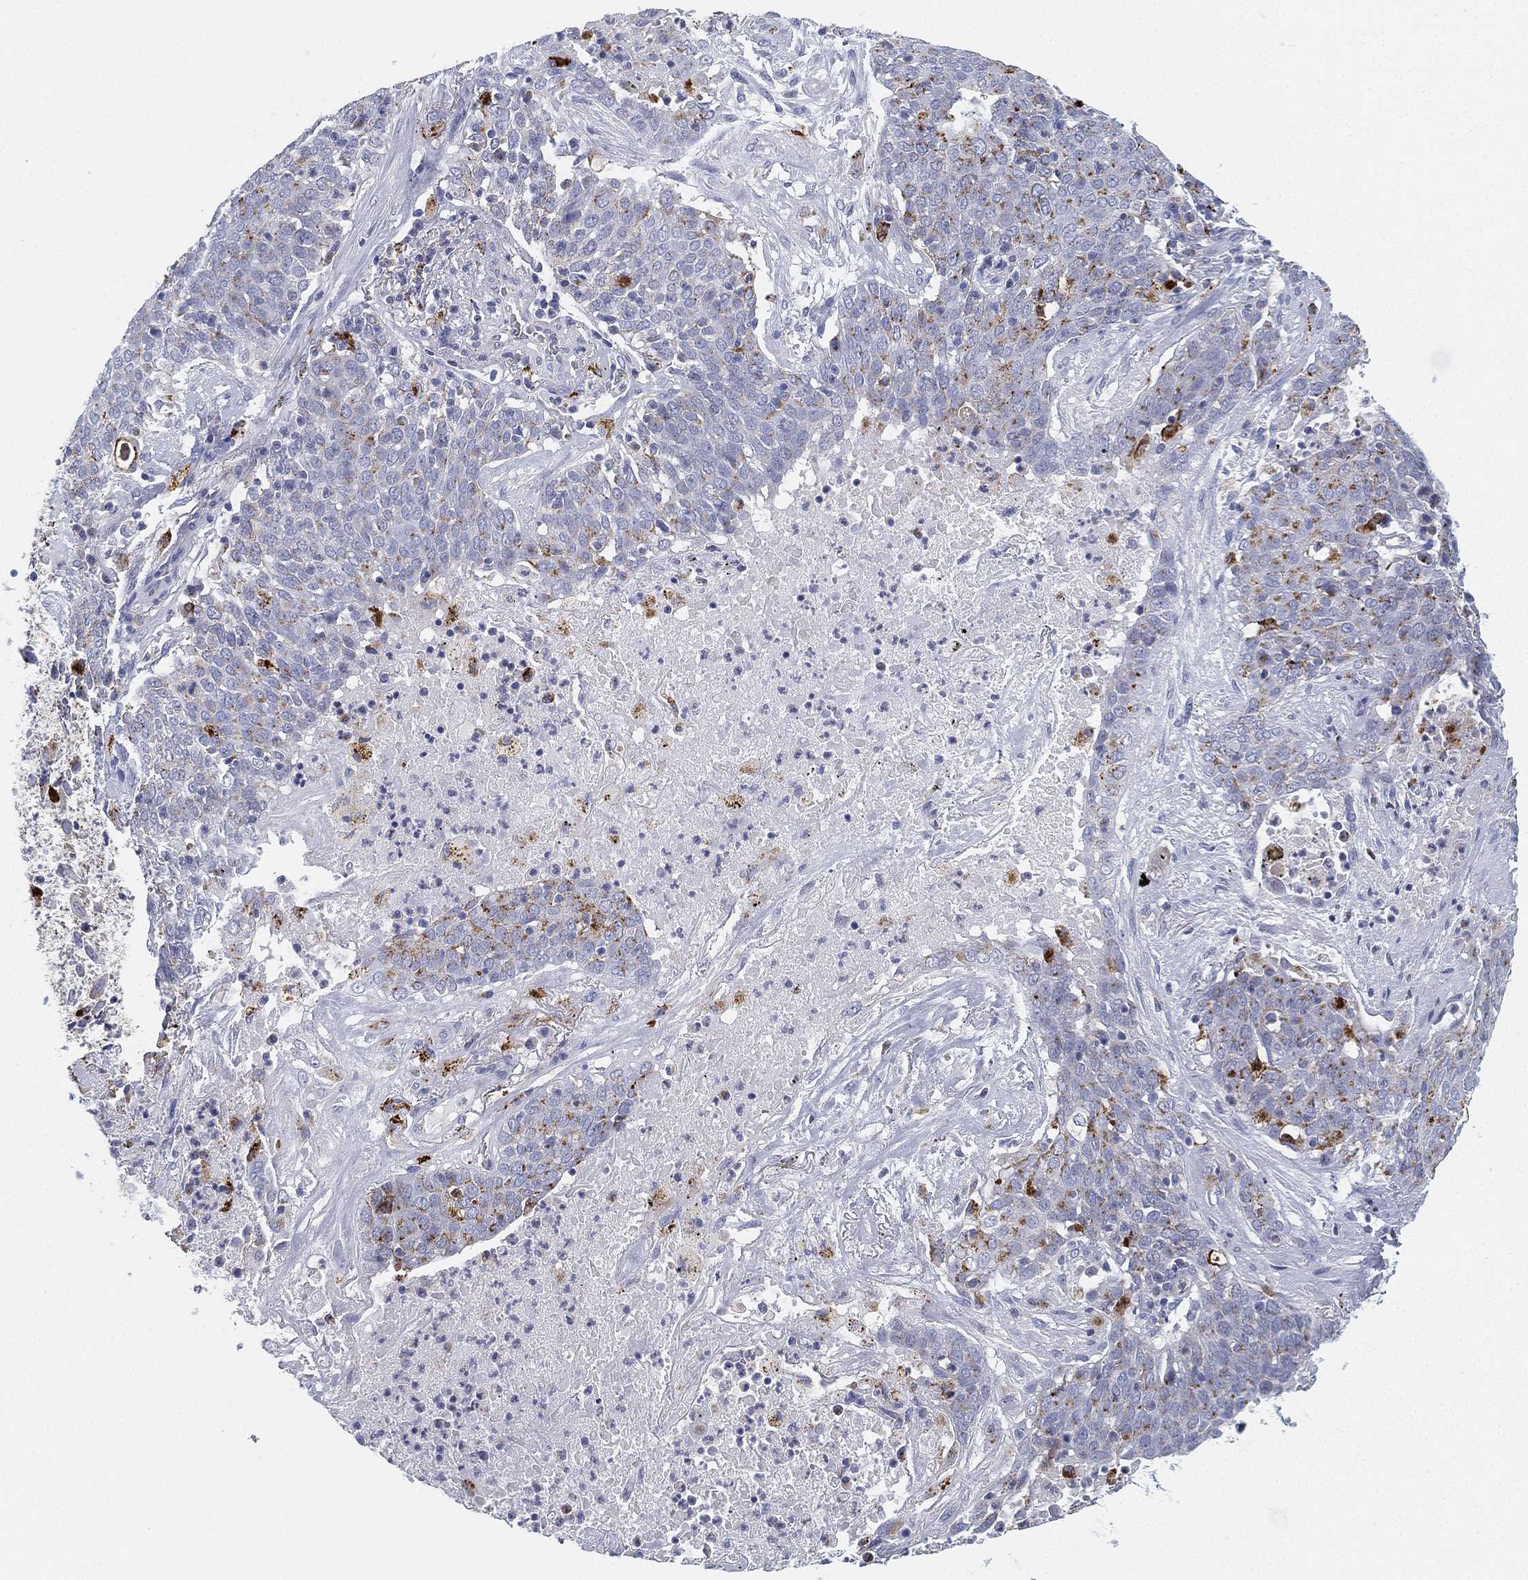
{"staining": {"intensity": "moderate", "quantity": "<25%", "location": "cytoplasmic/membranous"}, "tissue": "lung cancer", "cell_type": "Tumor cells", "image_type": "cancer", "snomed": [{"axis": "morphology", "description": "Squamous cell carcinoma, NOS"}, {"axis": "topography", "description": "Lung"}], "caption": "A micrograph of squamous cell carcinoma (lung) stained for a protein displays moderate cytoplasmic/membranous brown staining in tumor cells.", "gene": "NPC2", "patient": {"sex": "male", "age": 82}}